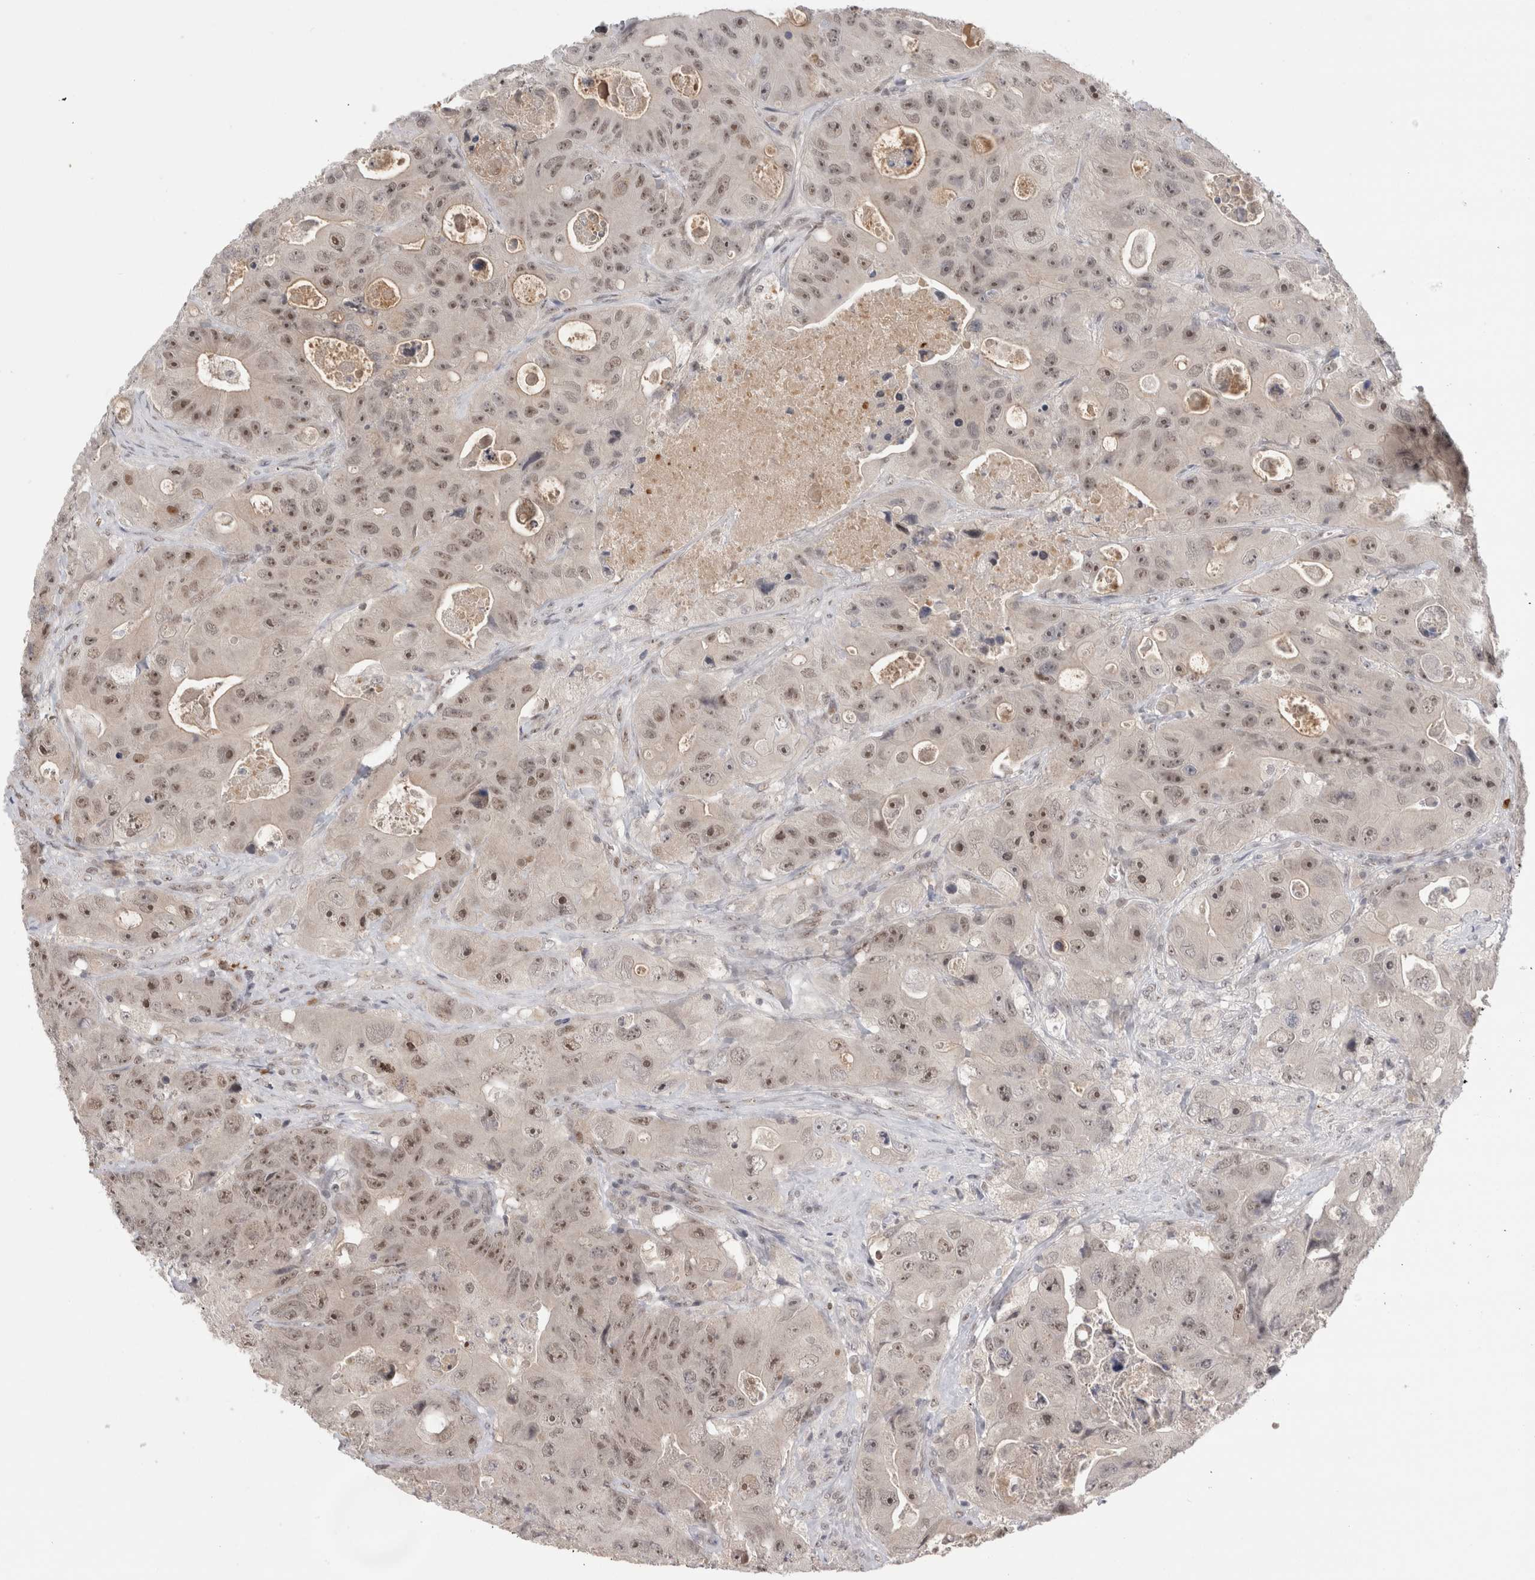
{"staining": {"intensity": "moderate", "quantity": ">75%", "location": "nuclear"}, "tissue": "colorectal cancer", "cell_type": "Tumor cells", "image_type": "cancer", "snomed": [{"axis": "morphology", "description": "Adenocarcinoma, NOS"}, {"axis": "topography", "description": "Colon"}], "caption": "Protein expression analysis of colorectal cancer (adenocarcinoma) exhibits moderate nuclear staining in approximately >75% of tumor cells.", "gene": "ZNF24", "patient": {"sex": "female", "age": 46}}